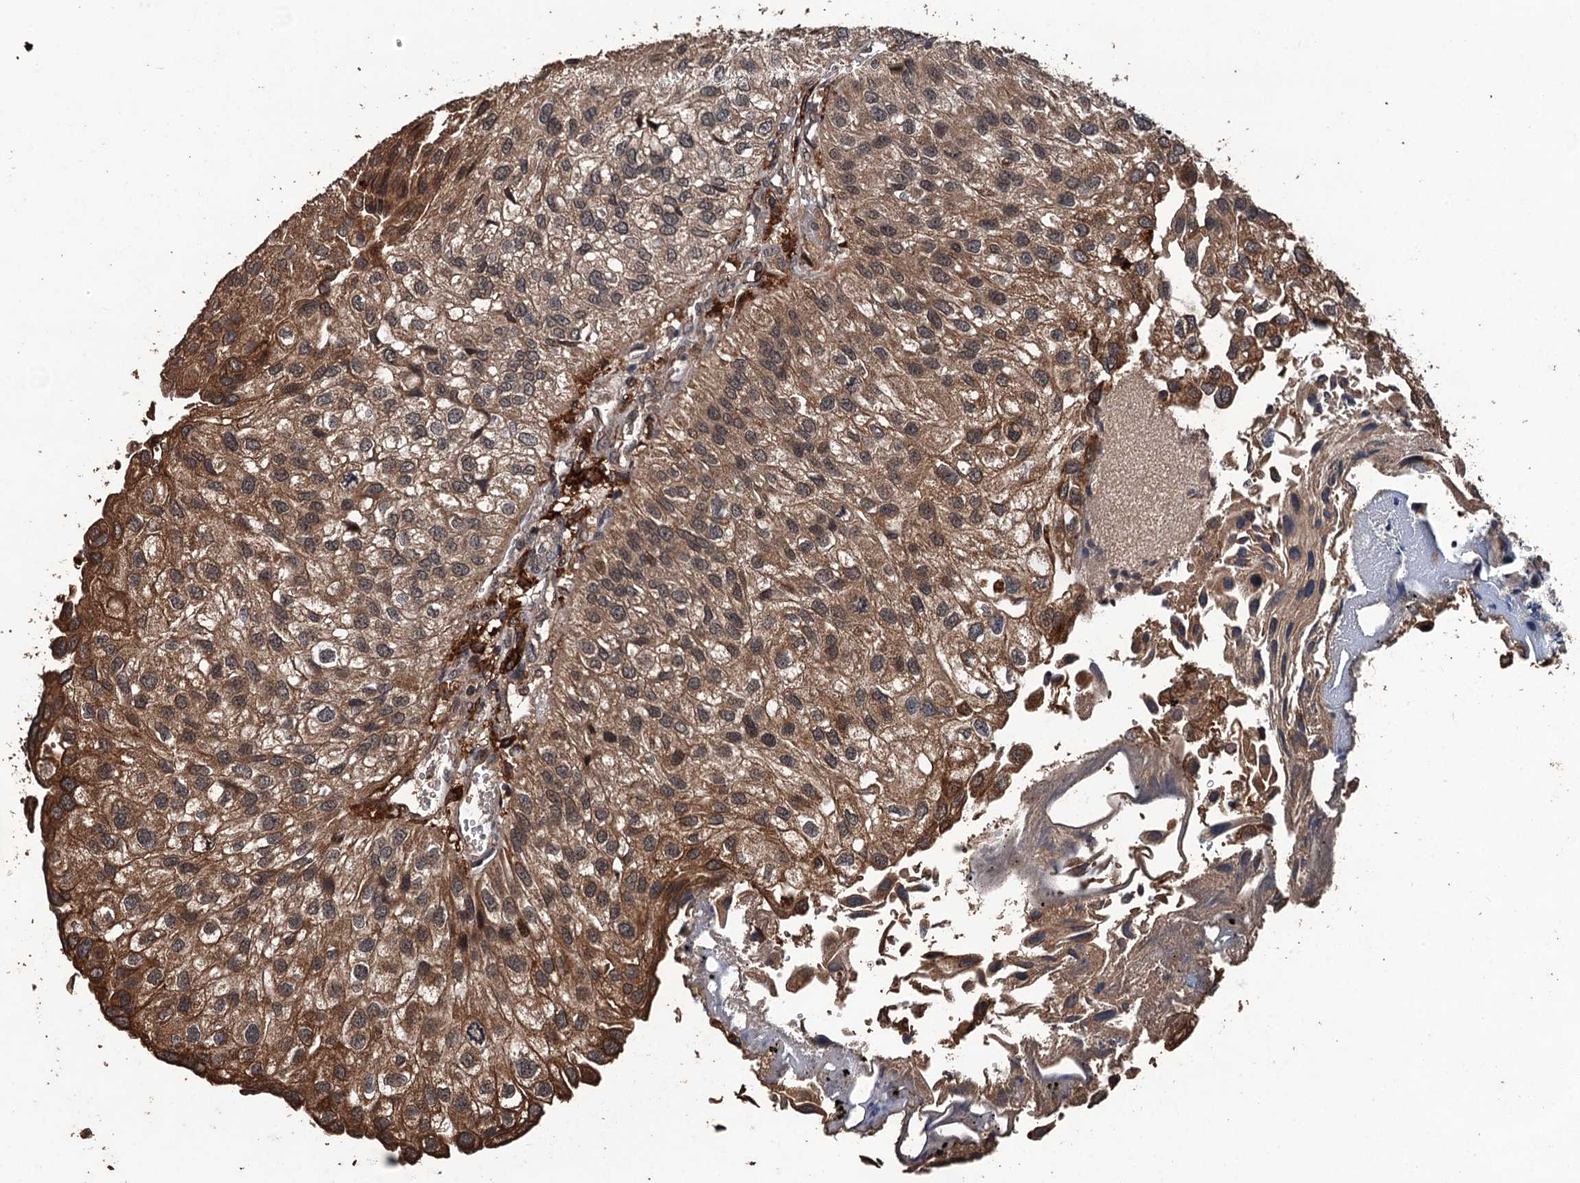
{"staining": {"intensity": "moderate", "quantity": ">75%", "location": "cytoplasmic/membranous"}, "tissue": "urothelial cancer", "cell_type": "Tumor cells", "image_type": "cancer", "snomed": [{"axis": "morphology", "description": "Urothelial carcinoma, Low grade"}, {"axis": "topography", "description": "Urinary bladder"}], "caption": "High-power microscopy captured an IHC histopathology image of urothelial cancer, revealing moderate cytoplasmic/membranous expression in approximately >75% of tumor cells. (Stains: DAB (3,3'-diaminobenzidine) in brown, nuclei in blue, Microscopy: brightfield microscopy at high magnification).", "gene": "ZNF438", "patient": {"sex": "female", "age": 89}}